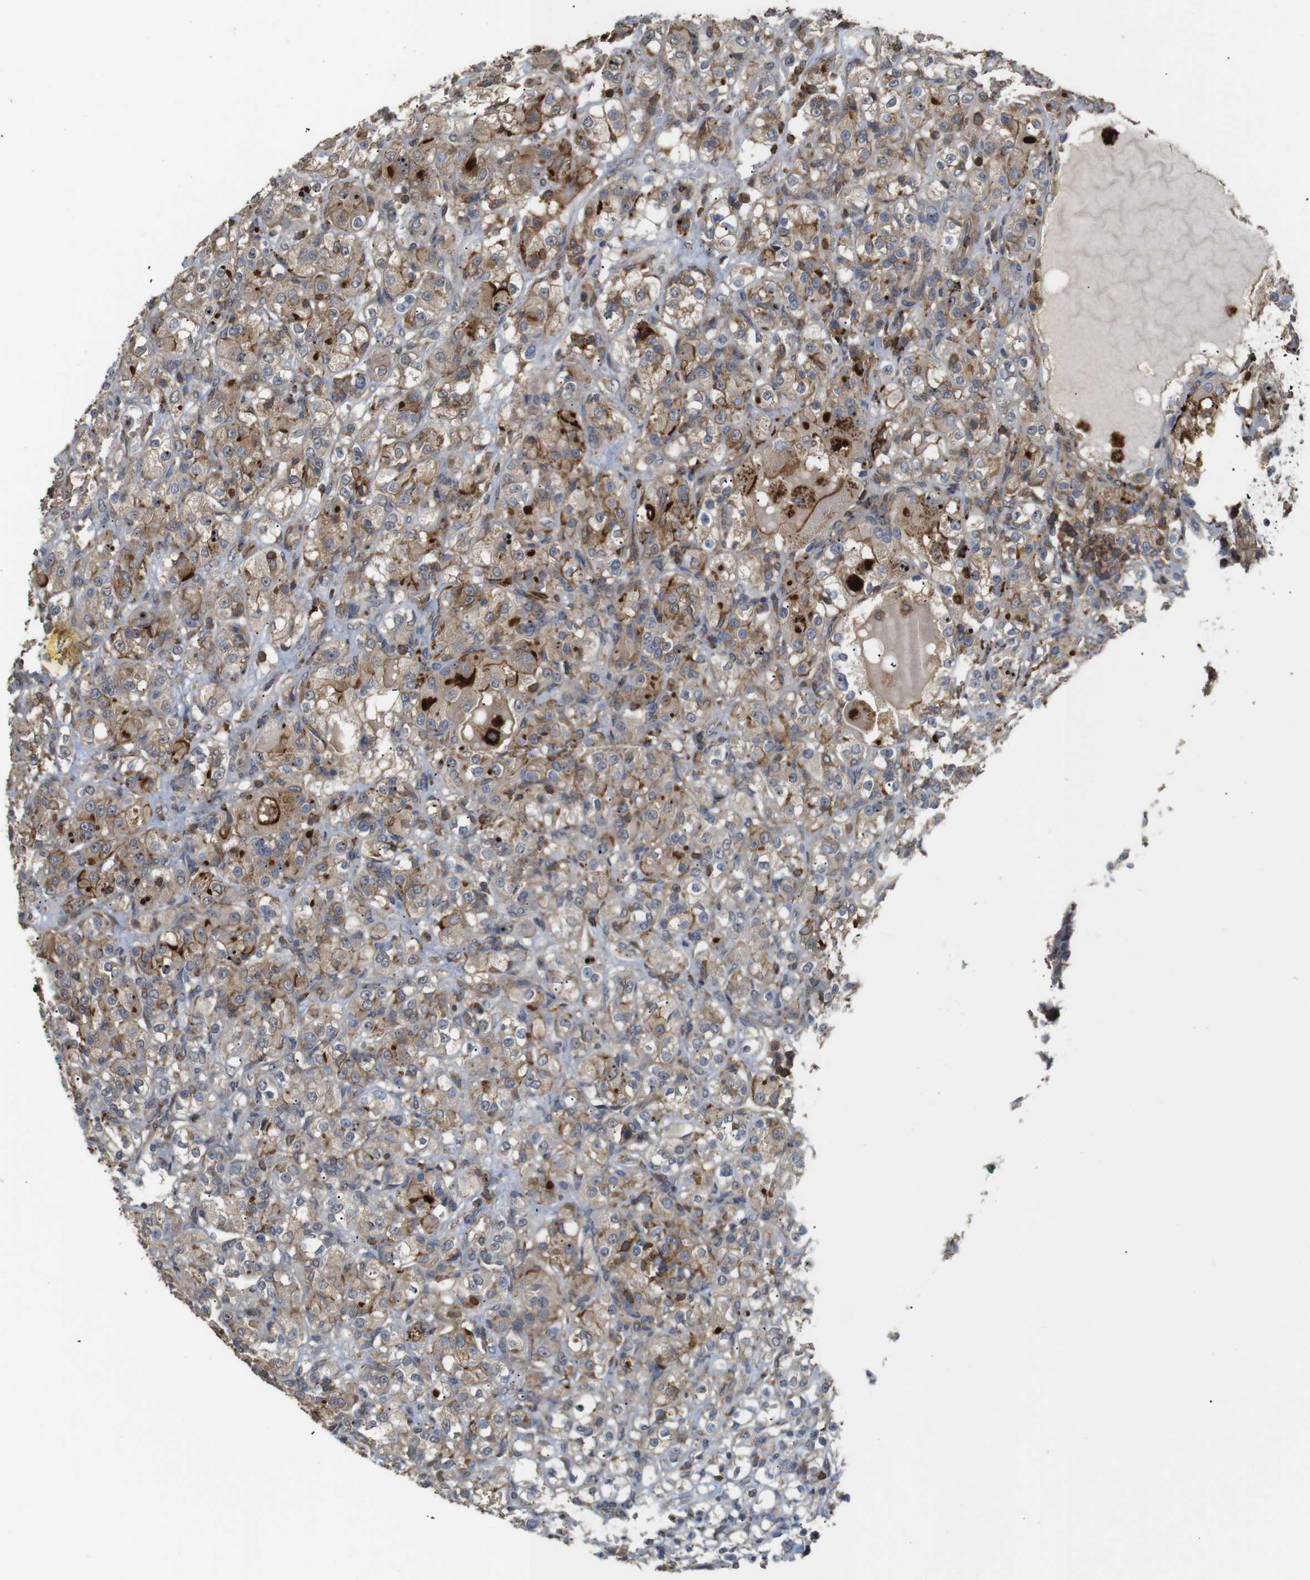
{"staining": {"intensity": "moderate", "quantity": ">75%", "location": "cytoplasmic/membranous"}, "tissue": "renal cancer", "cell_type": "Tumor cells", "image_type": "cancer", "snomed": [{"axis": "morphology", "description": "Normal tissue, NOS"}, {"axis": "morphology", "description": "Adenocarcinoma, NOS"}, {"axis": "topography", "description": "Kidney"}], "caption": "Renal cancer (adenocarcinoma) was stained to show a protein in brown. There is medium levels of moderate cytoplasmic/membranous positivity in about >75% of tumor cells. Using DAB (3,3'-diaminobenzidine) (brown) and hematoxylin (blue) stains, captured at high magnification using brightfield microscopy.", "gene": "KSR1", "patient": {"sex": "male", "age": 61}}